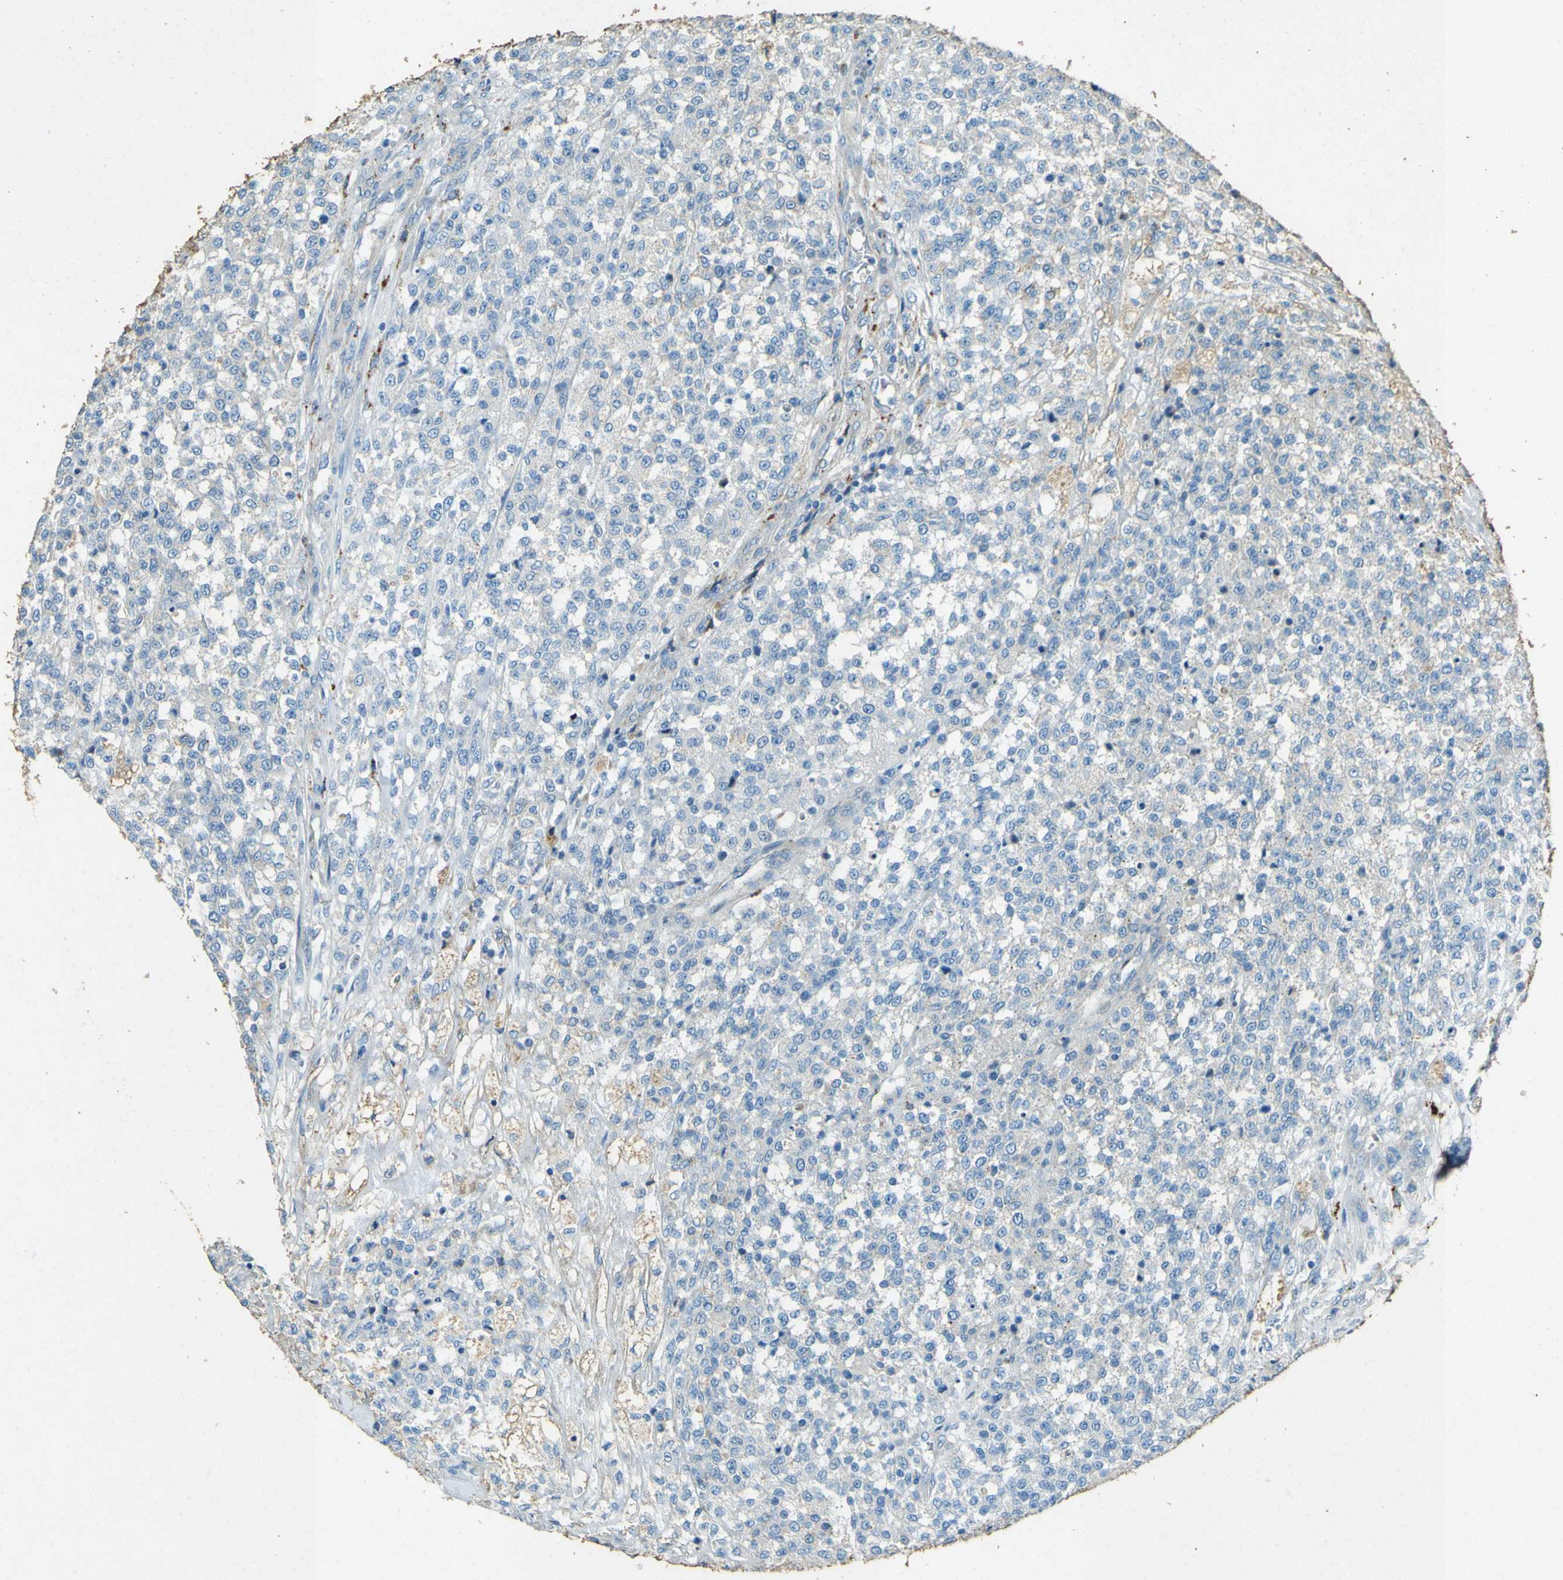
{"staining": {"intensity": "negative", "quantity": "none", "location": "none"}, "tissue": "testis cancer", "cell_type": "Tumor cells", "image_type": "cancer", "snomed": [{"axis": "morphology", "description": "Seminoma, NOS"}, {"axis": "topography", "description": "Testis"}], "caption": "Immunohistochemistry photomicrograph of neoplastic tissue: testis seminoma stained with DAB exhibits no significant protein positivity in tumor cells.", "gene": "PDE9A", "patient": {"sex": "male", "age": 59}}